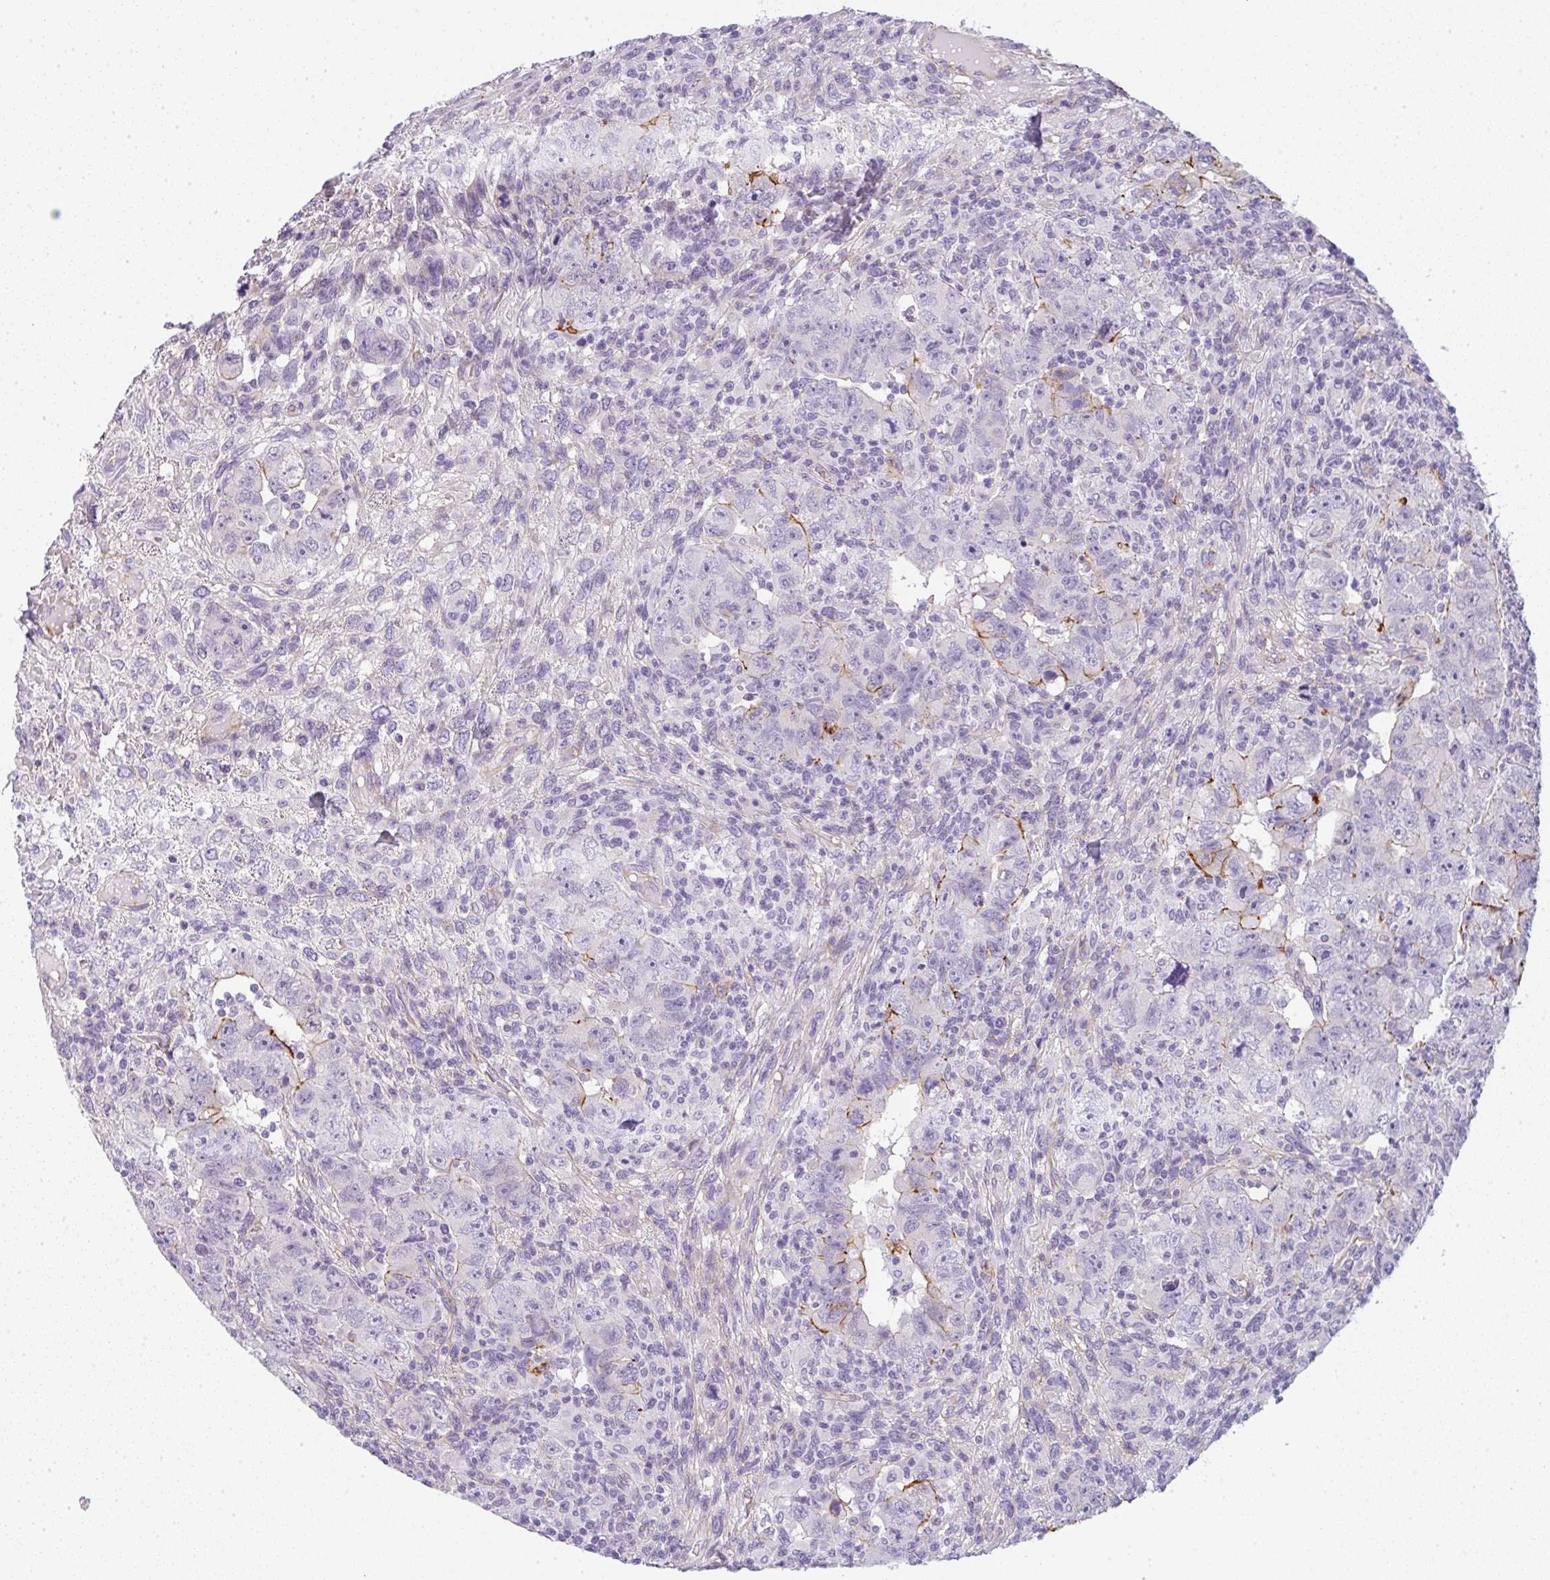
{"staining": {"intensity": "moderate", "quantity": "<25%", "location": "cytoplasmic/membranous"}, "tissue": "testis cancer", "cell_type": "Tumor cells", "image_type": "cancer", "snomed": [{"axis": "morphology", "description": "Carcinoma, Embryonal, NOS"}, {"axis": "topography", "description": "Testis"}], "caption": "Immunohistochemical staining of testis cancer (embryonal carcinoma) demonstrates moderate cytoplasmic/membranous protein expression in approximately <25% of tumor cells. (DAB (3,3'-diaminobenzidine) = brown stain, brightfield microscopy at high magnification).", "gene": "LPAR4", "patient": {"sex": "male", "age": 24}}